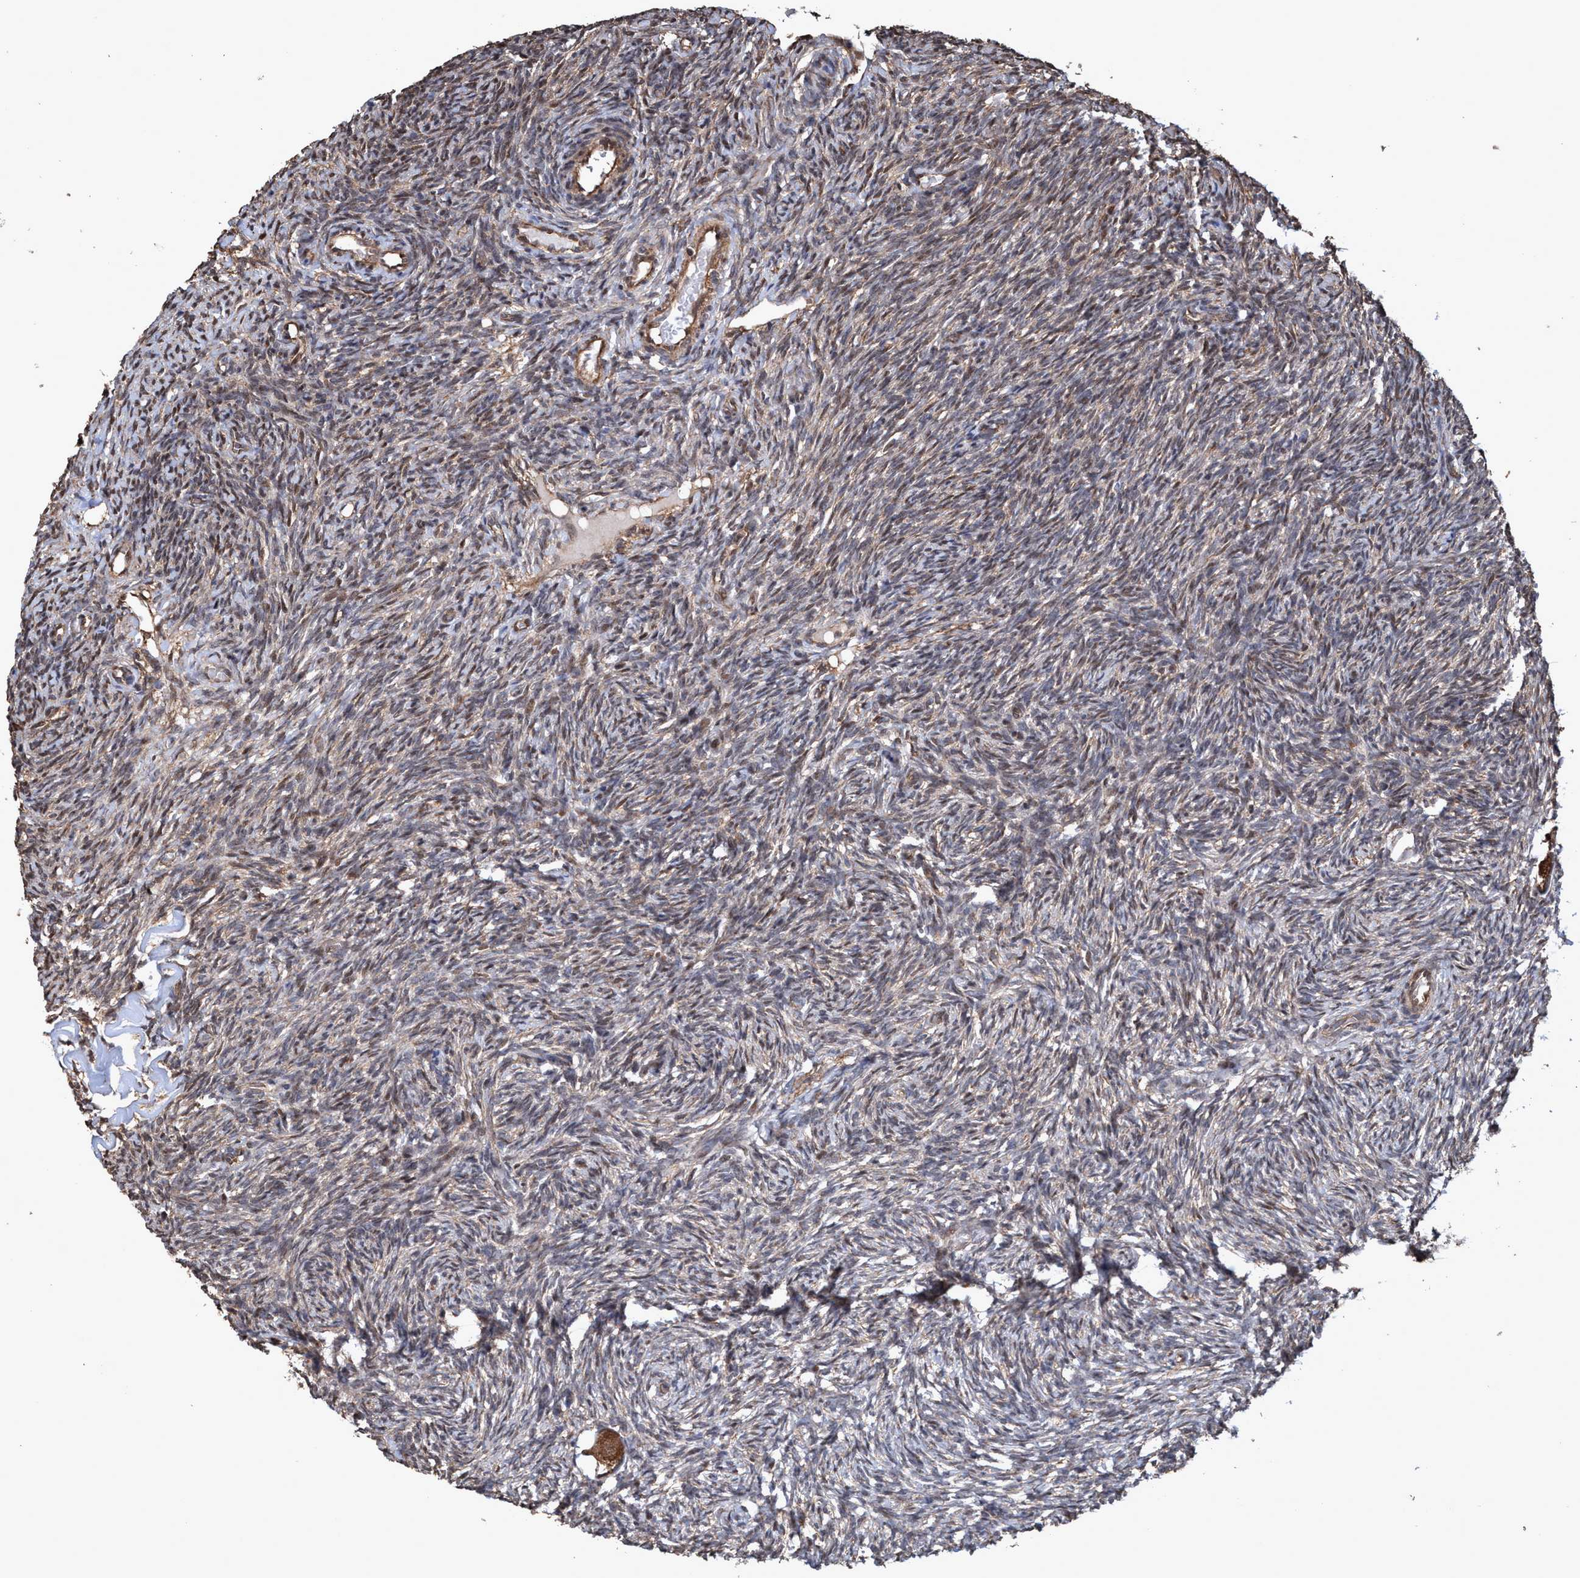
{"staining": {"intensity": "moderate", "quantity": ">75%", "location": "cytoplasmic/membranous,nuclear"}, "tissue": "ovary", "cell_type": "Ovarian stroma cells", "image_type": "normal", "snomed": [{"axis": "morphology", "description": "Normal tissue, NOS"}, {"axis": "topography", "description": "Ovary"}], "caption": "Protein expression analysis of unremarkable ovary shows moderate cytoplasmic/membranous,nuclear staining in about >75% of ovarian stroma cells.", "gene": "TRPC7", "patient": {"sex": "female", "age": 35}}